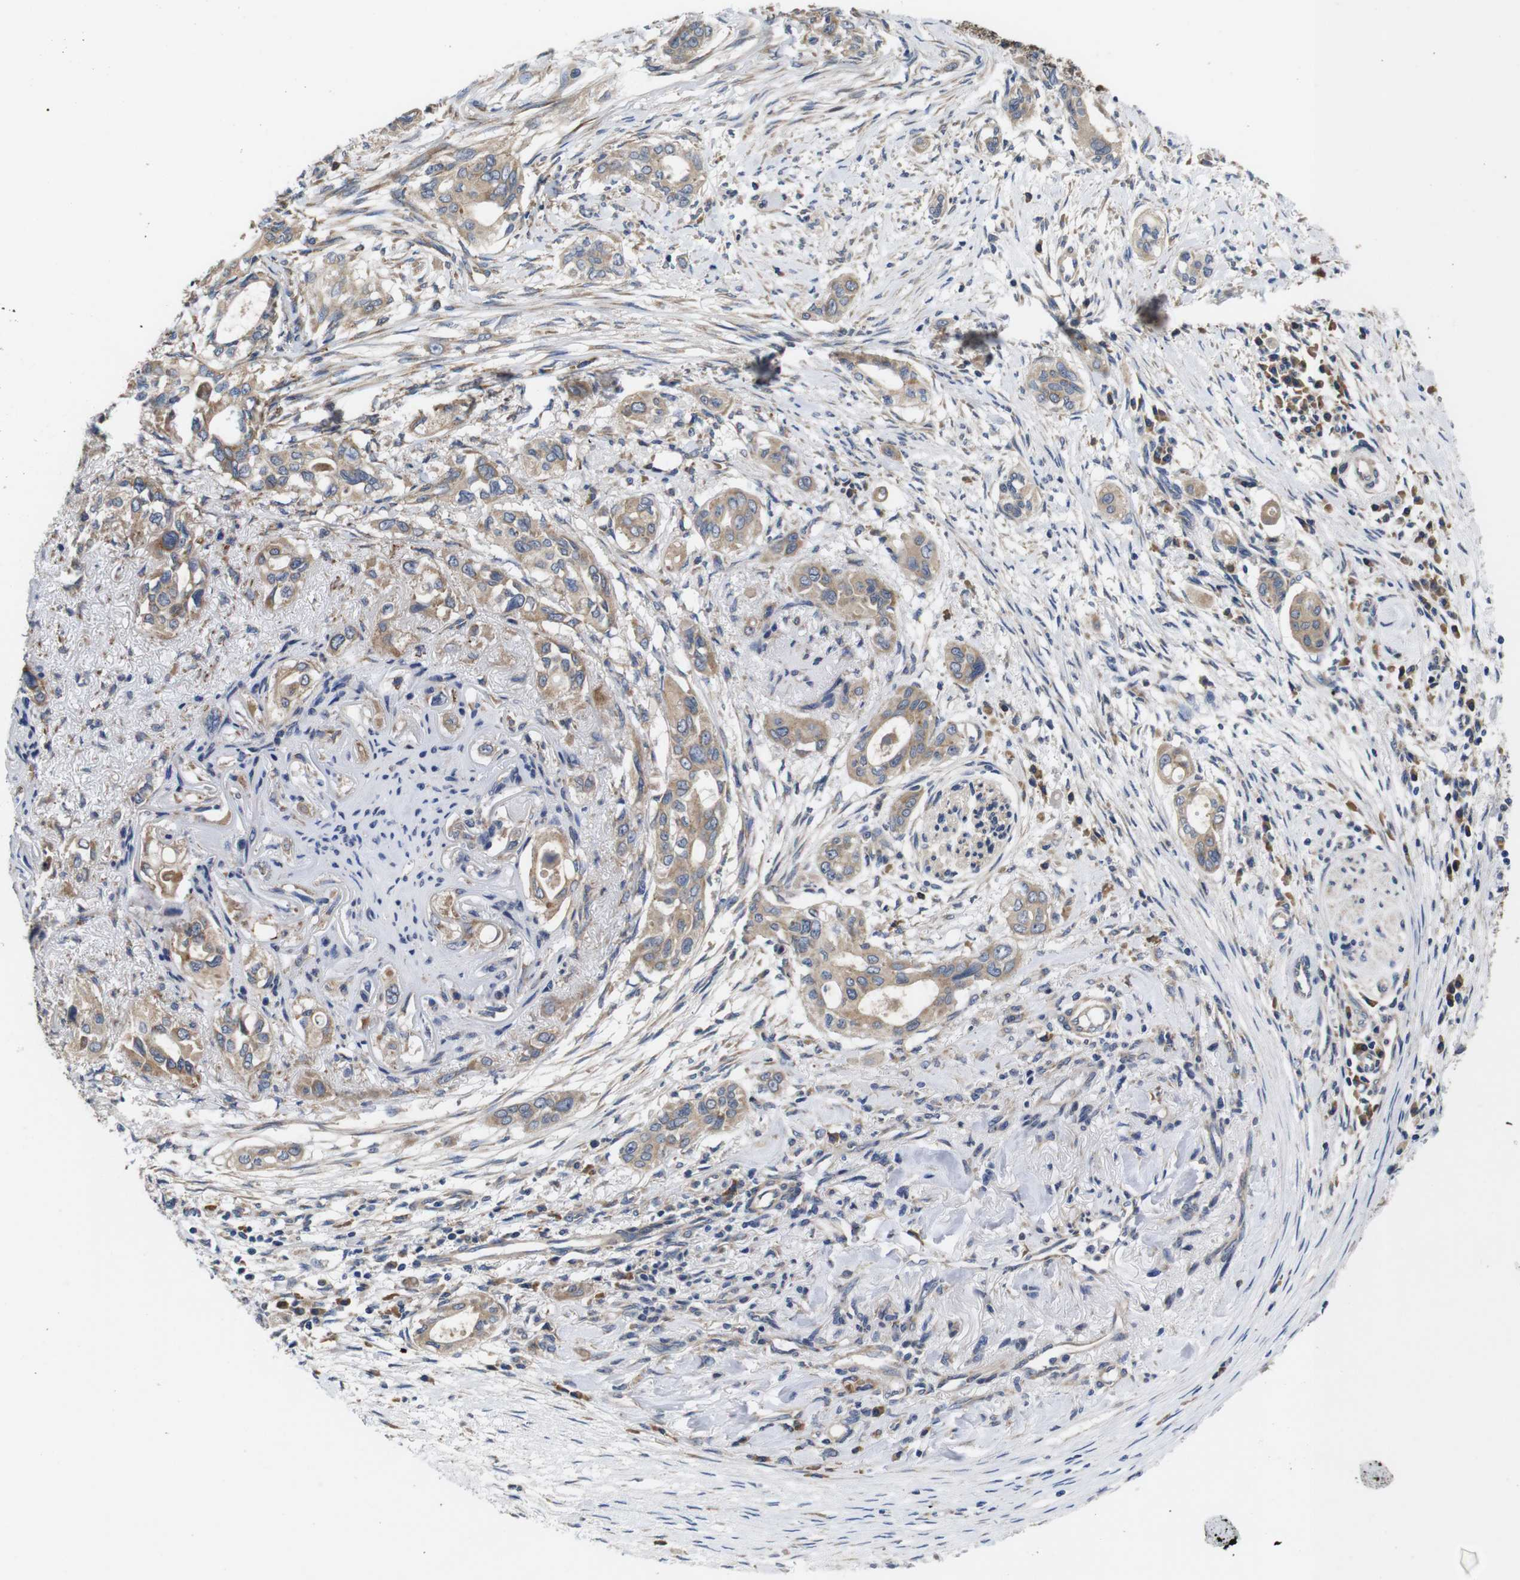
{"staining": {"intensity": "weak", "quantity": ">75%", "location": "cytoplasmic/membranous"}, "tissue": "pancreatic cancer", "cell_type": "Tumor cells", "image_type": "cancer", "snomed": [{"axis": "morphology", "description": "Adenocarcinoma, NOS"}, {"axis": "topography", "description": "Pancreas"}], "caption": "Protein staining of pancreatic cancer tissue demonstrates weak cytoplasmic/membranous expression in about >75% of tumor cells.", "gene": "MARCHF7", "patient": {"sex": "female", "age": 60}}